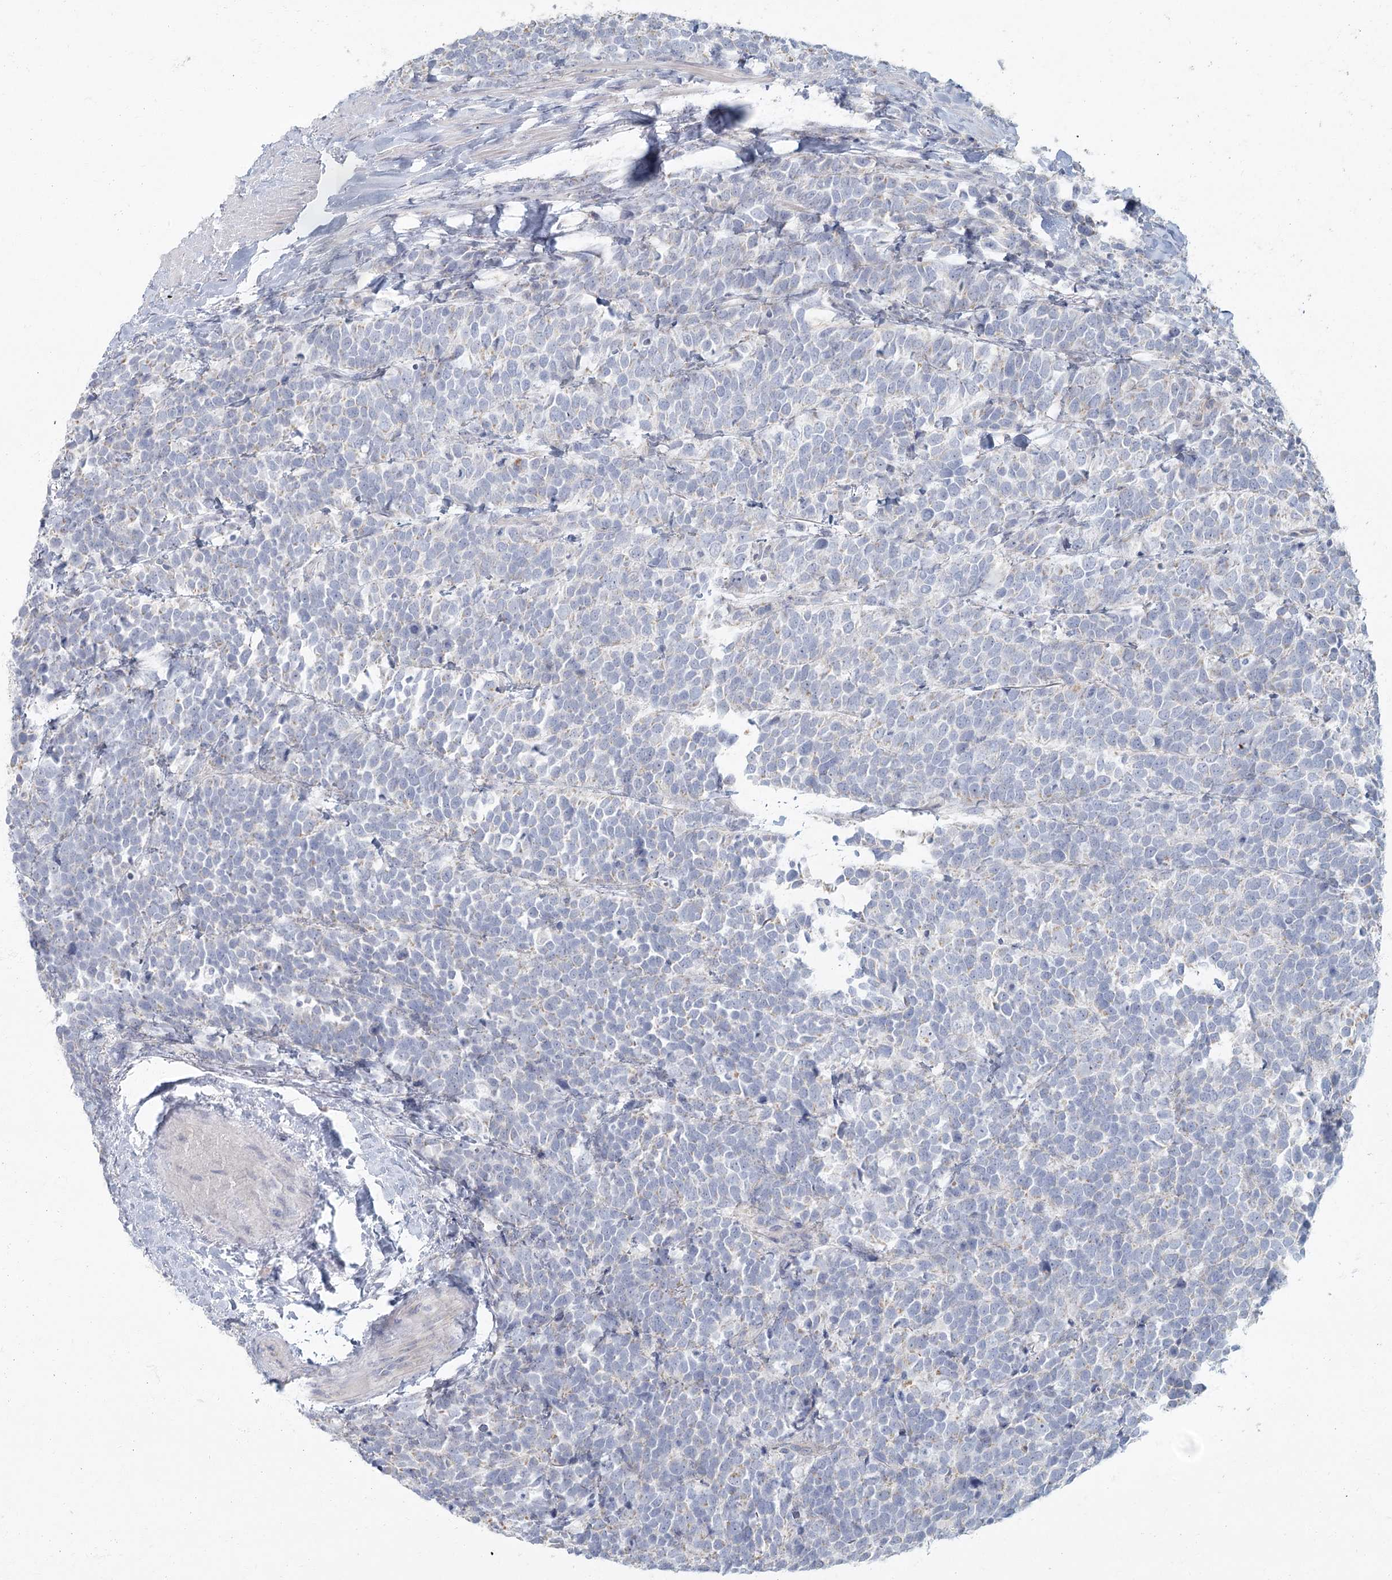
{"staining": {"intensity": "negative", "quantity": "none", "location": "none"}, "tissue": "urothelial cancer", "cell_type": "Tumor cells", "image_type": "cancer", "snomed": [{"axis": "morphology", "description": "Urothelial carcinoma, High grade"}, {"axis": "topography", "description": "Urinary bladder"}], "caption": "An image of human urothelial cancer is negative for staining in tumor cells.", "gene": "FAM110C", "patient": {"sex": "female", "age": 82}}